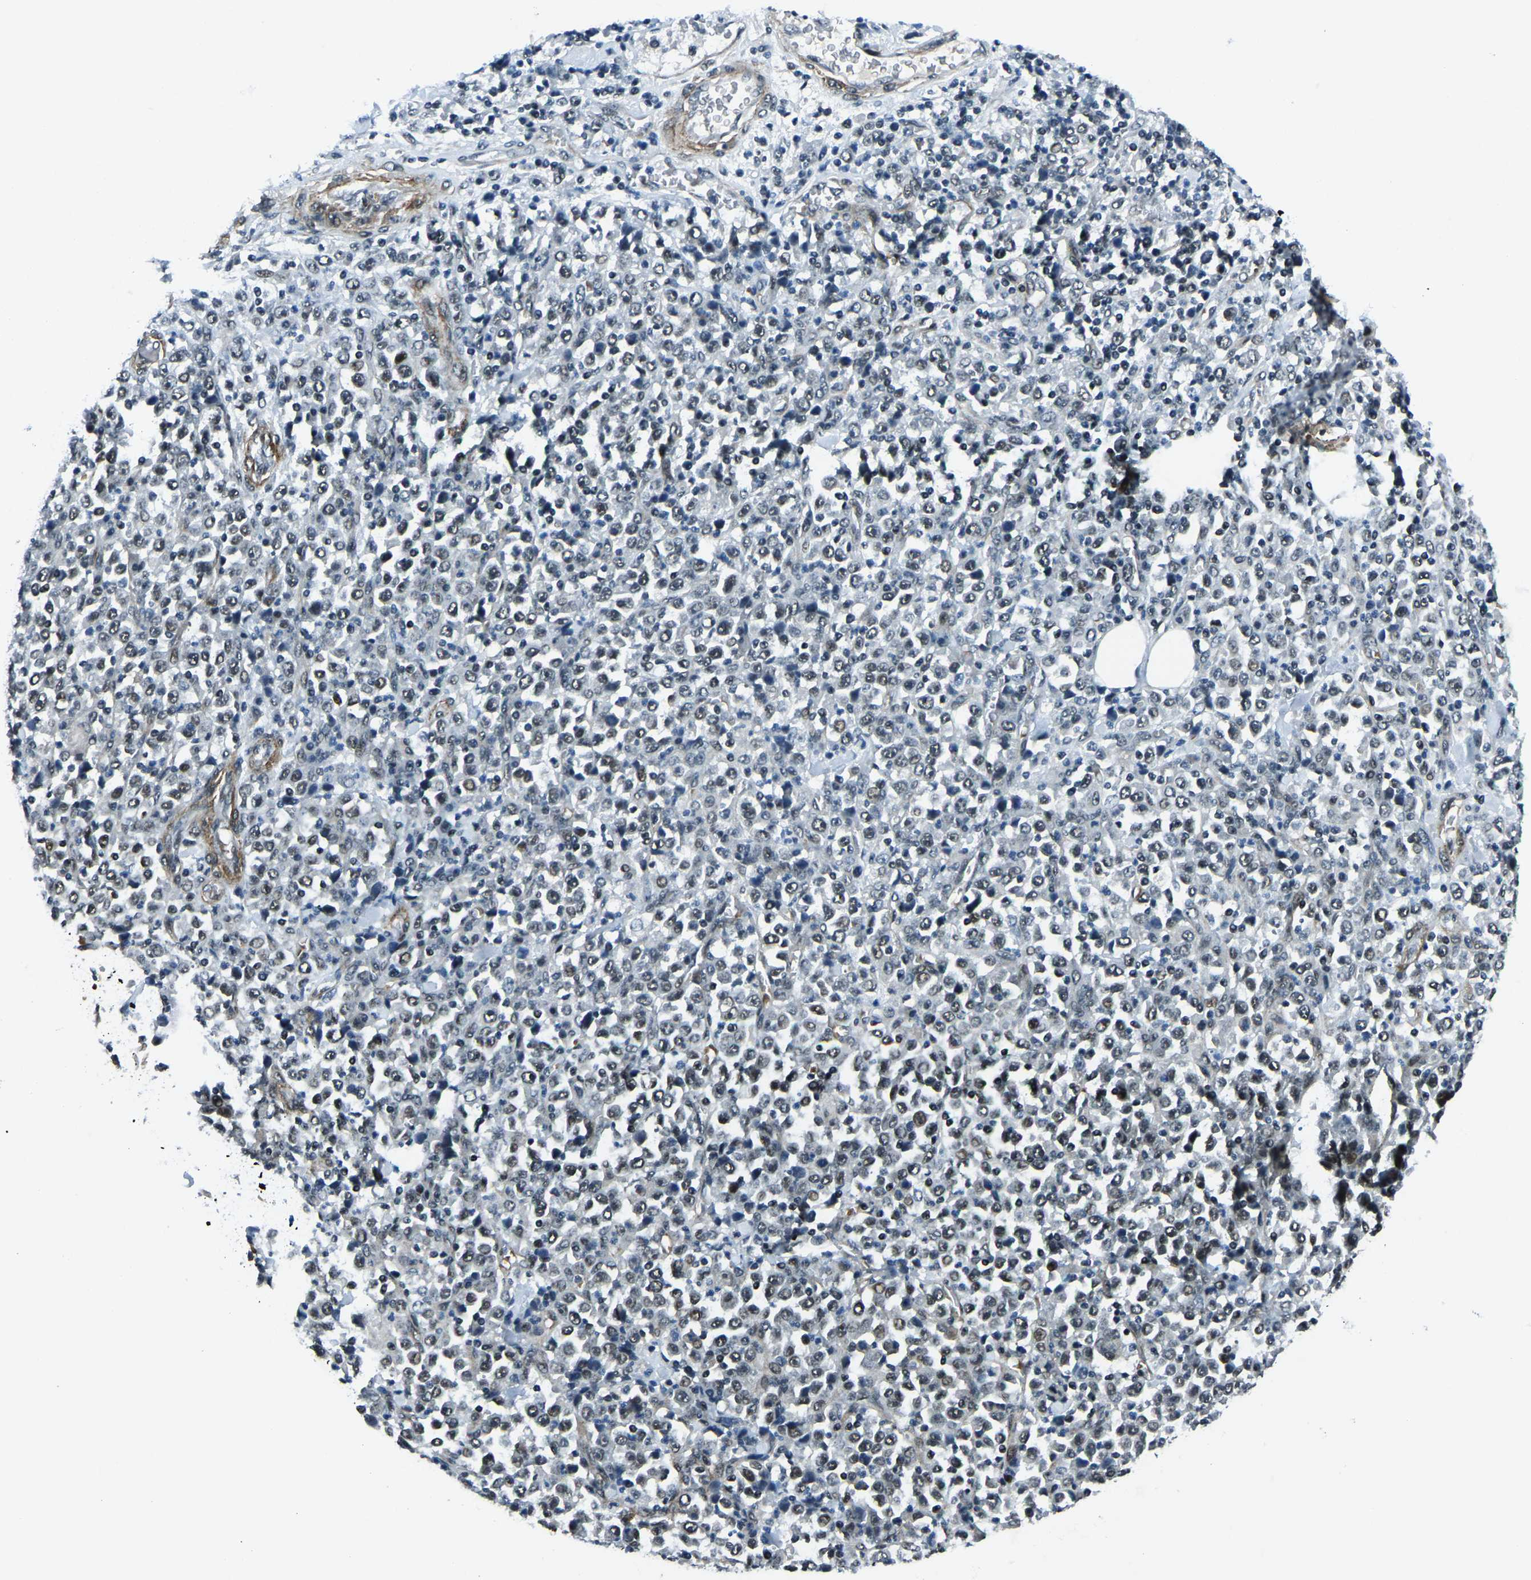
{"staining": {"intensity": "weak", "quantity": "25%-75%", "location": "nuclear"}, "tissue": "stomach cancer", "cell_type": "Tumor cells", "image_type": "cancer", "snomed": [{"axis": "morphology", "description": "Normal tissue, NOS"}, {"axis": "morphology", "description": "Adenocarcinoma, NOS"}, {"axis": "topography", "description": "Stomach, upper"}, {"axis": "topography", "description": "Stomach"}], "caption": "Immunohistochemistry (IHC) staining of stomach cancer, which exhibits low levels of weak nuclear positivity in approximately 25%-75% of tumor cells indicating weak nuclear protein expression. The staining was performed using DAB (brown) for protein detection and nuclei were counterstained in hematoxylin (blue).", "gene": "PRCC", "patient": {"sex": "male", "age": 59}}